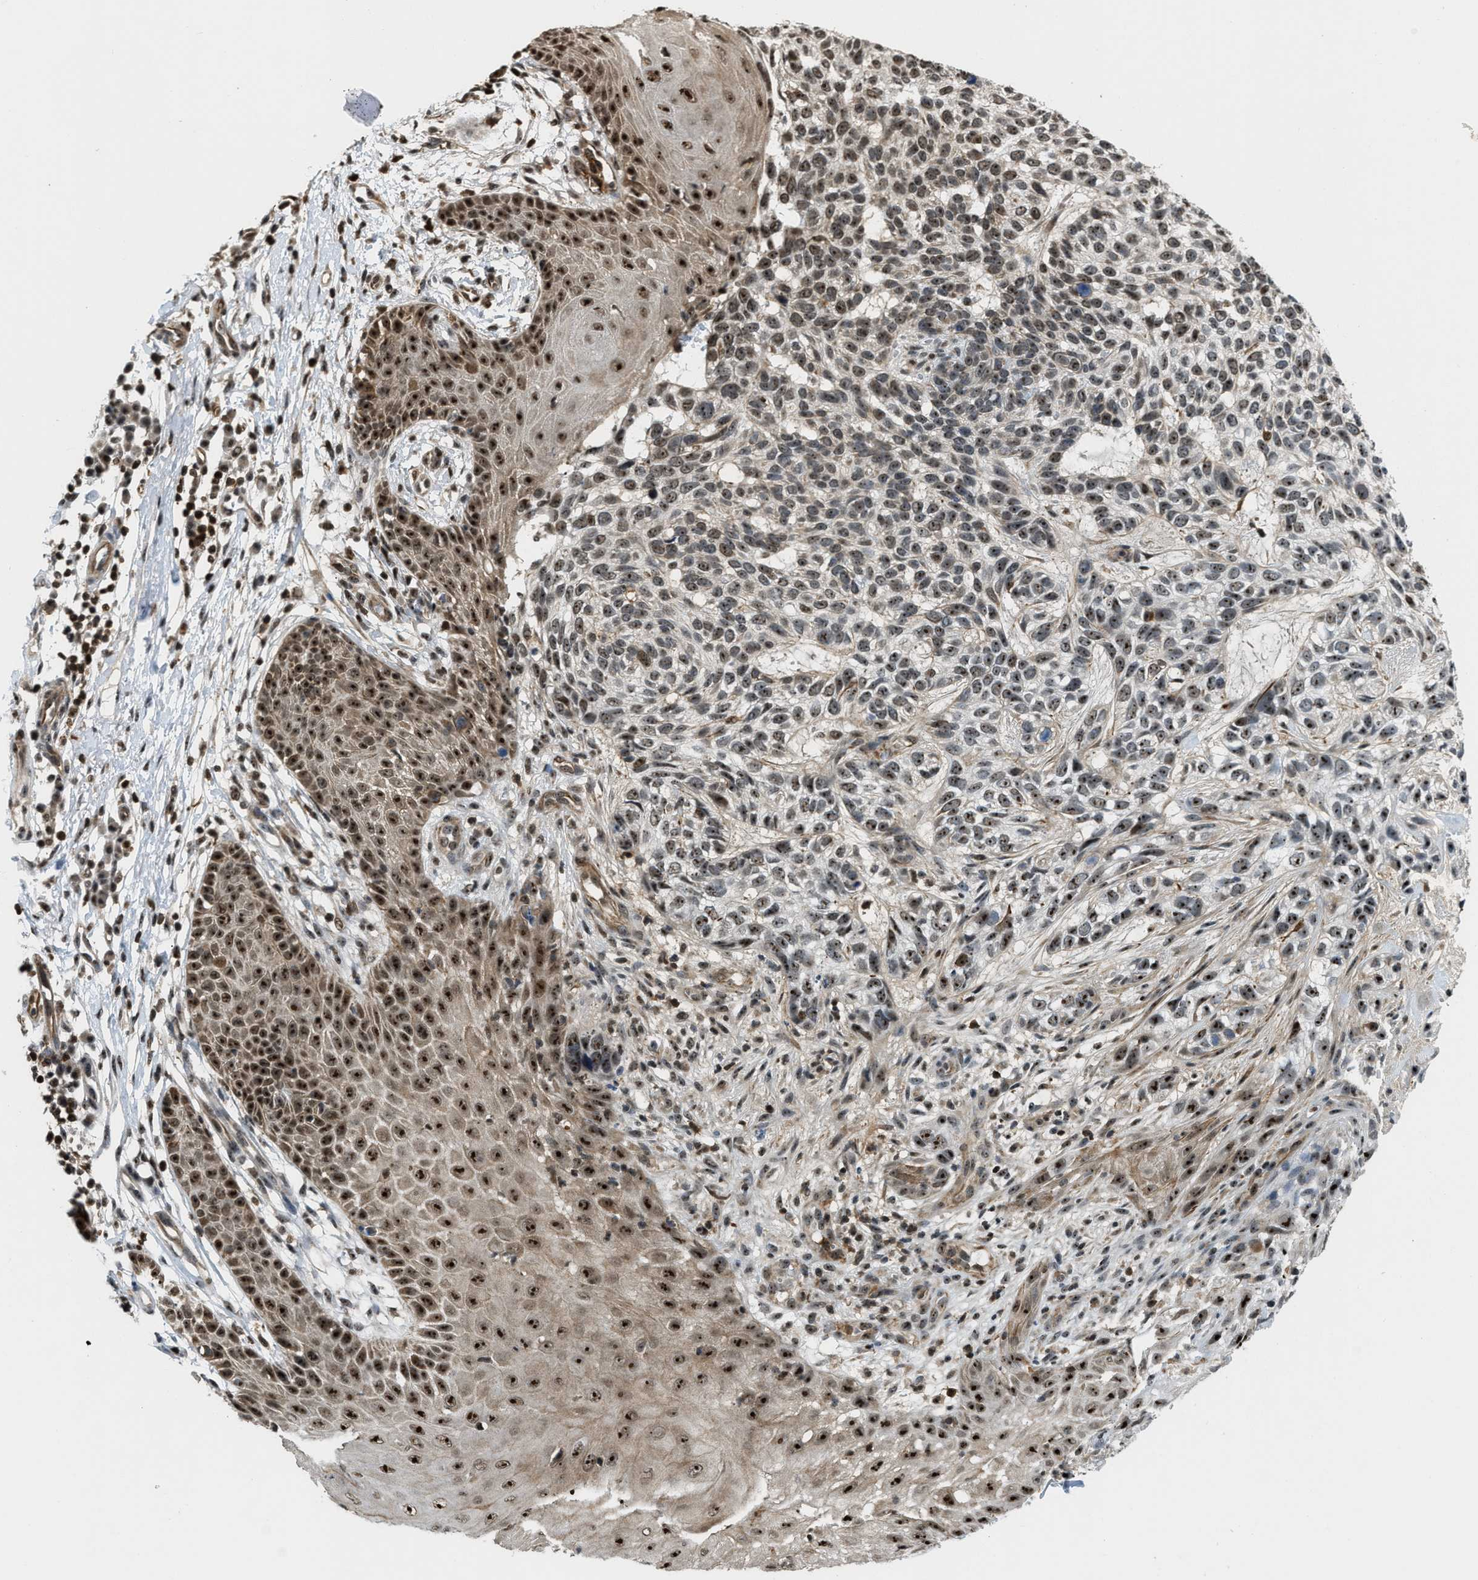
{"staining": {"intensity": "moderate", "quantity": ">75%", "location": "nuclear"}, "tissue": "skin cancer", "cell_type": "Tumor cells", "image_type": "cancer", "snomed": [{"axis": "morphology", "description": "Normal tissue, NOS"}, {"axis": "morphology", "description": "Basal cell carcinoma"}, {"axis": "topography", "description": "Skin"}], "caption": "Immunohistochemistry (DAB) staining of human basal cell carcinoma (skin) exhibits moderate nuclear protein positivity in about >75% of tumor cells.", "gene": "E2F1", "patient": {"sex": "male", "age": 79}}